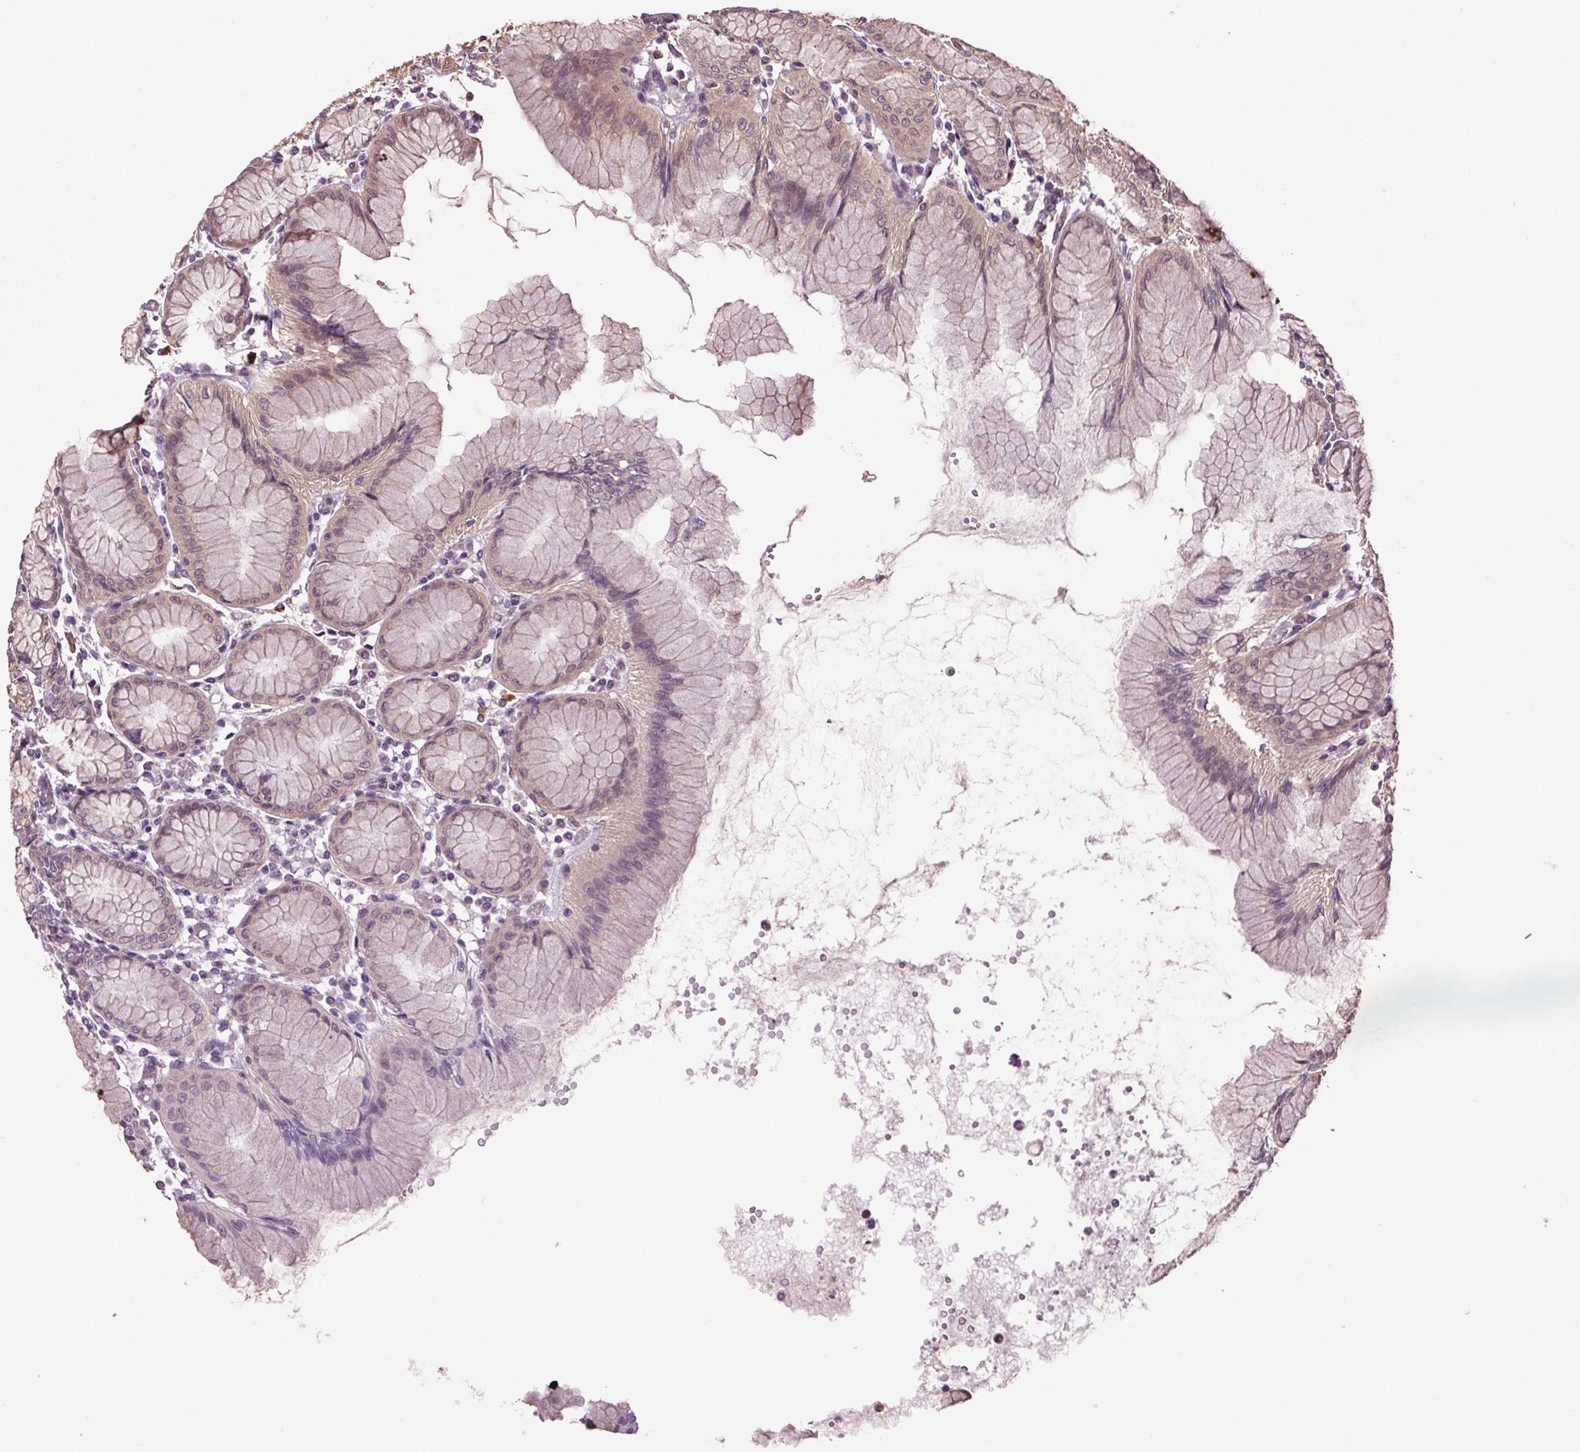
{"staining": {"intensity": "moderate", "quantity": "25%-75%", "location": "cytoplasmic/membranous"}, "tissue": "stomach", "cell_type": "Glandular cells", "image_type": "normal", "snomed": [{"axis": "morphology", "description": "Normal tissue, NOS"}, {"axis": "topography", "description": "Stomach"}], "caption": "Immunohistochemistry image of unremarkable stomach stained for a protein (brown), which demonstrates medium levels of moderate cytoplasmic/membranous staining in approximately 25%-75% of glandular cells.", "gene": "RNPEP", "patient": {"sex": "female", "age": 57}}